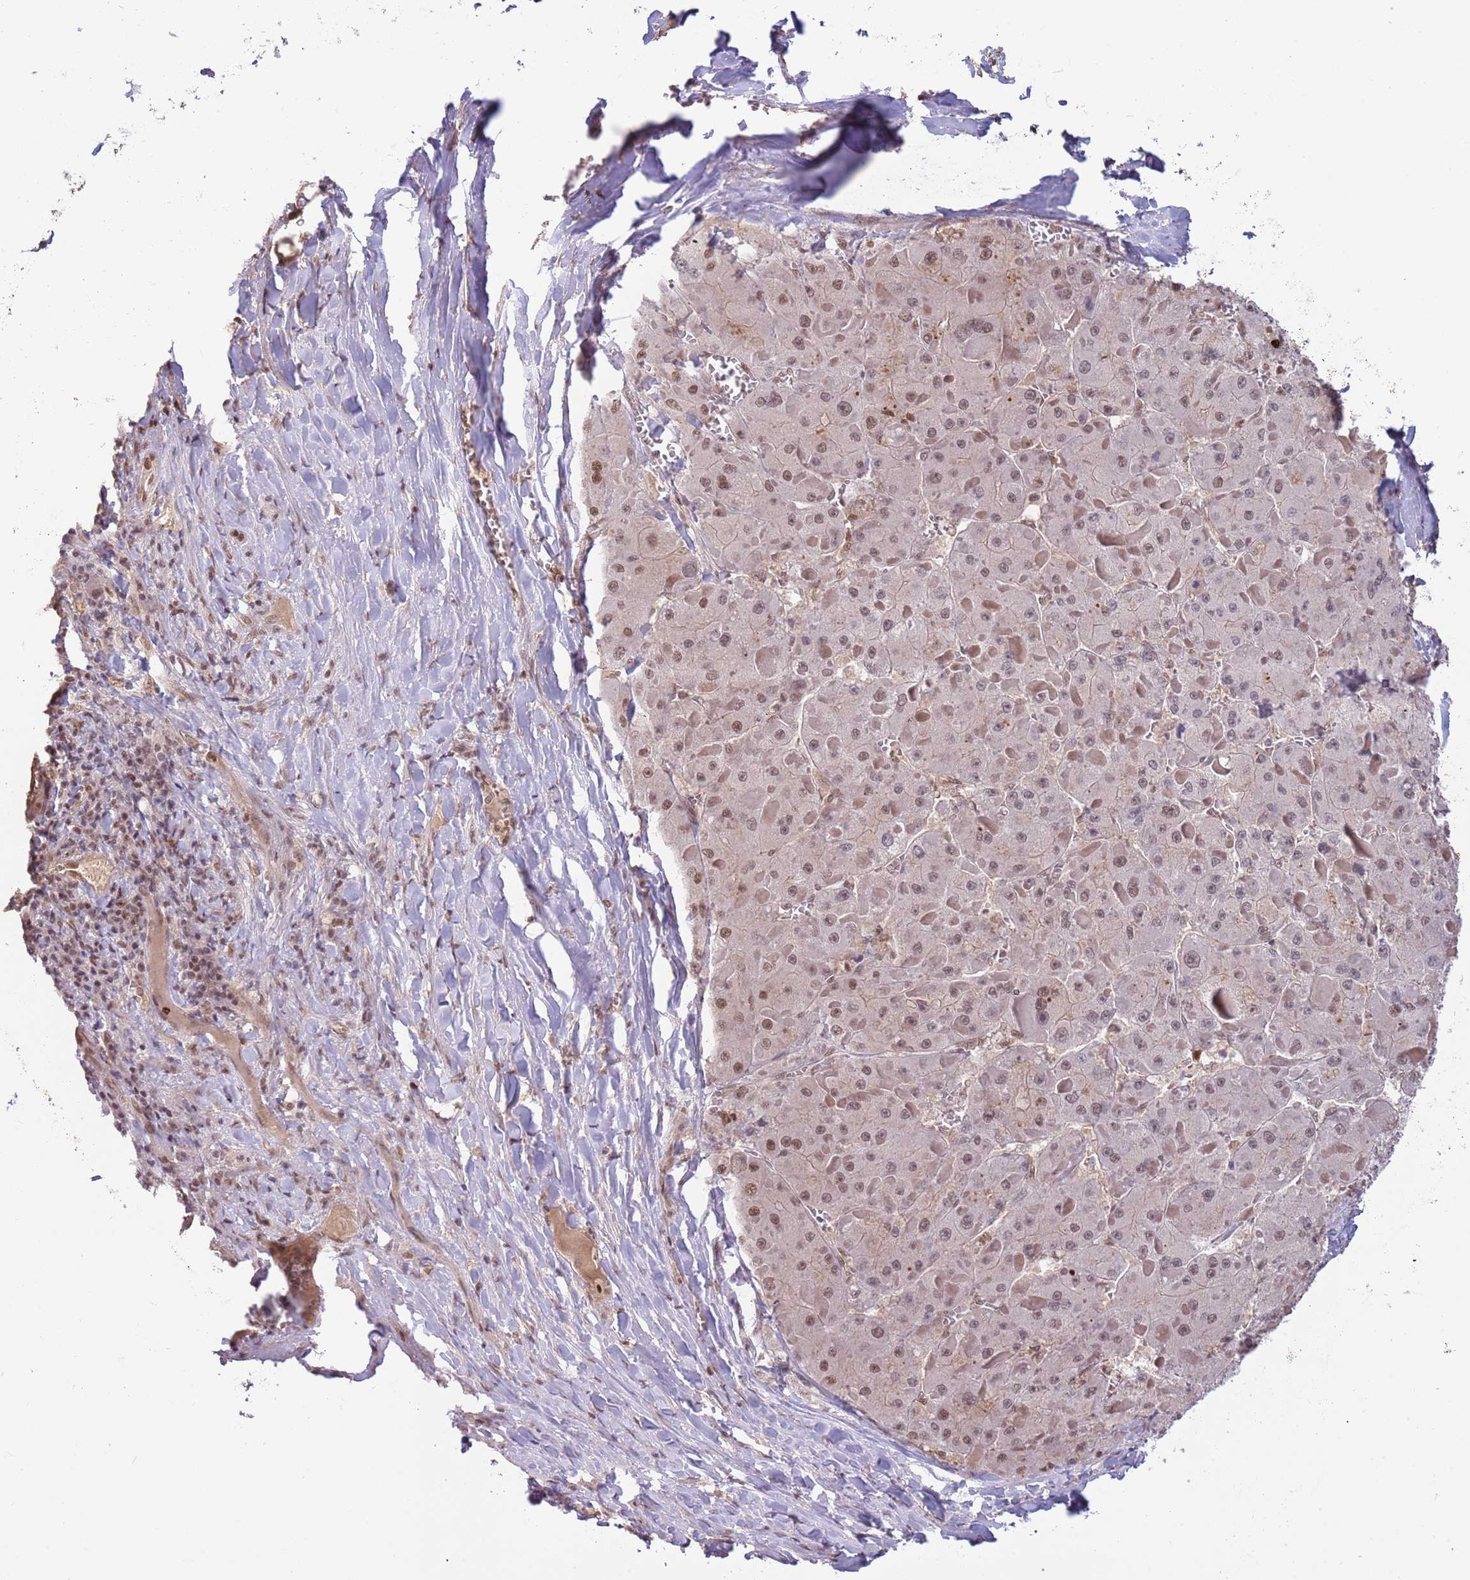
{"staining": {"intensity": "weak", "quantity": "25%-75%", "location": "nuclear"}, "tissue": "liver cancer", "cell_type": "Tumor cells", "image_type": "cancer", "snomed": [{"axis": "morphology", "description": "Carcinoma, Hepatocellular, NOS"}, {"axis": "topography", "description": "Liver"}], "caption": "The immunohistochemical stain shows weak nuclear staining in tumor cells of liver cancer tissue.", "gene": "ZBTB7A", "patient": {"sex": "female", "age": 73}}